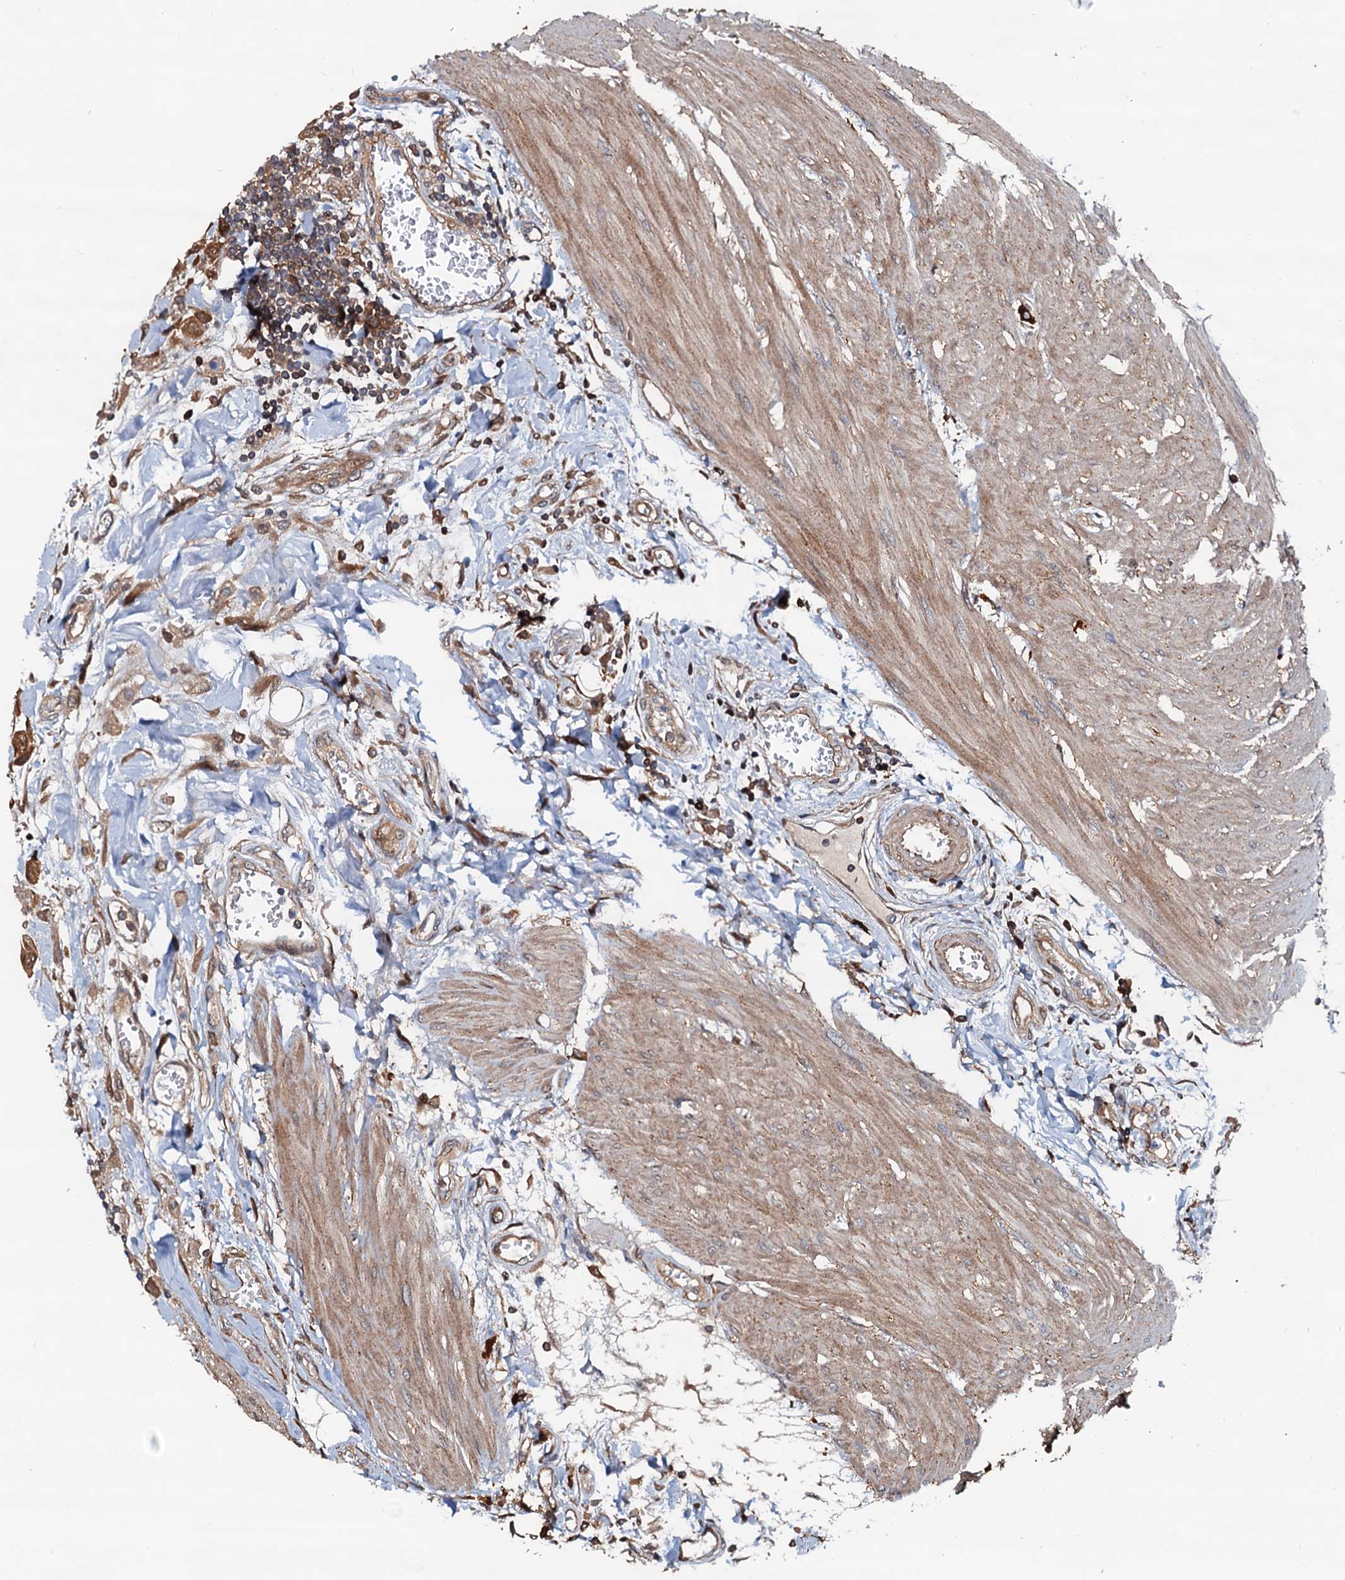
{"staining": {"intensity": "moderate", "quantity": ">75%", "location": "cytoplasmic/membranous"}, "tissue": "urothelial cancer", "cell_type": "Tumor cells", "image_type": "cancer", "snomed": [{"axis": "morphology", "description": "Urothelial carcinoma, High grade"}, {"axis": "topography", "description": "Urinary bladder"}], "caption": "Immunohistochemical staining of human urothelial cancer exhibits medium levels of moderate cytoplasmic/membranous expression in about >75% of tumor cells. The protein of interest is stained brown, and the nuclei are stained in blue (DAB (3,3'-diaminobenzidine) IHC with brightfield microscopy, high magnification).", "gene": "AAGAB", "patient": {"sex": "male", "age": 50}}